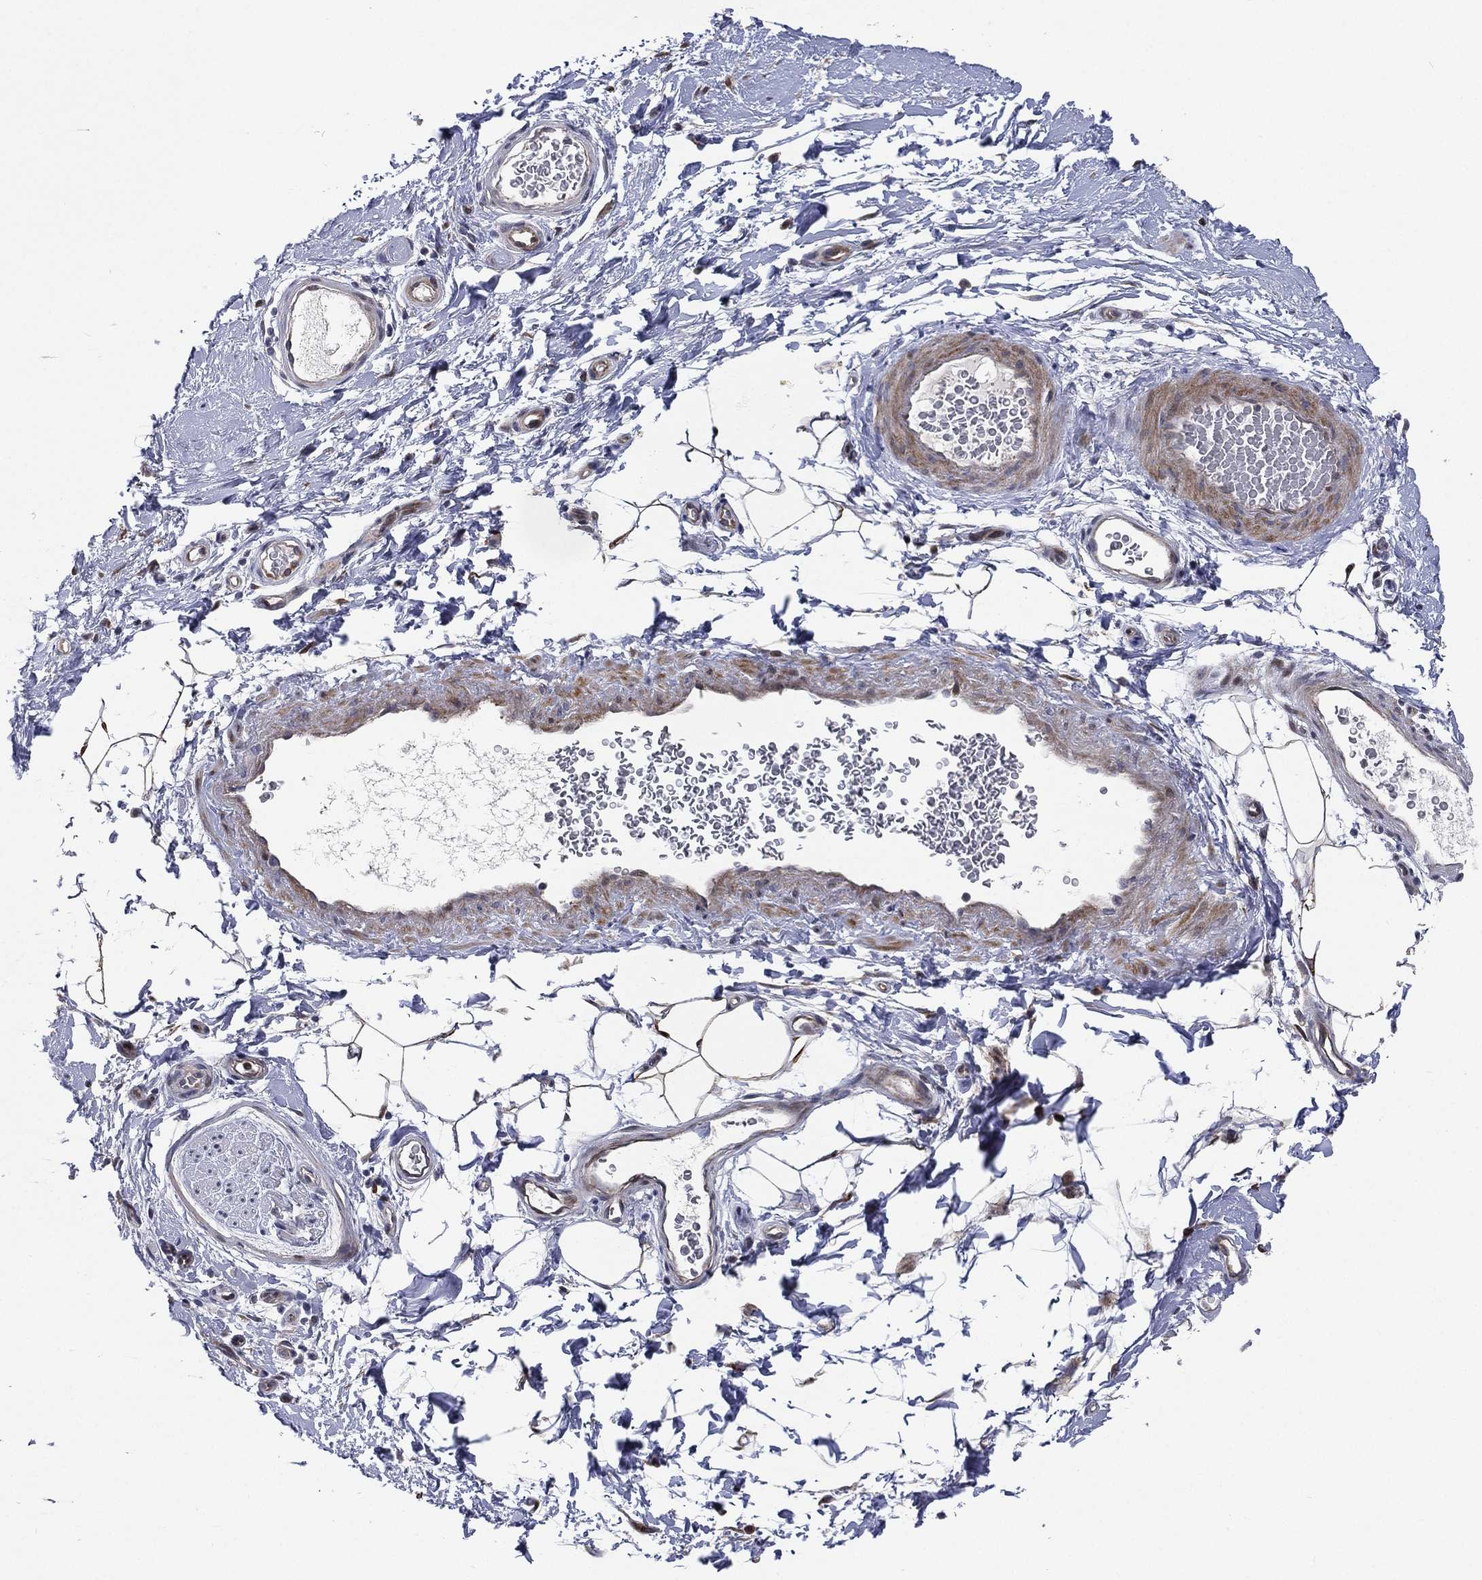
{"staining": {"intensity": "moderate", "quantity": "25%-75%", "location": "cytoplasmic/membranous,nuclear"}, "tissue": "adipose tissue", "cell_type": "Adipocytes", "image_type": "normal", "snomed": [{"axis": "morphology", "description": "Normal tissue, NOS"}, {"axis": "topography", "description": "Soft tissue"}, {"axis": "topography", "description": "Vascular tissue"}], "caption": "Immunohistochemistry (IHC) photomicrograph of unremarkable adipose tissue: human adipose tissue stained using IHC reveals medium levels of moderate protein expression localized specifically in the cytoplasmic/membranous,nuclear of adipocytes, appearing as a cytoplasmic/membranous,nuclear brown color.", "gene": "UTP14A", "patient": {"sex": "male", "age": 41}}